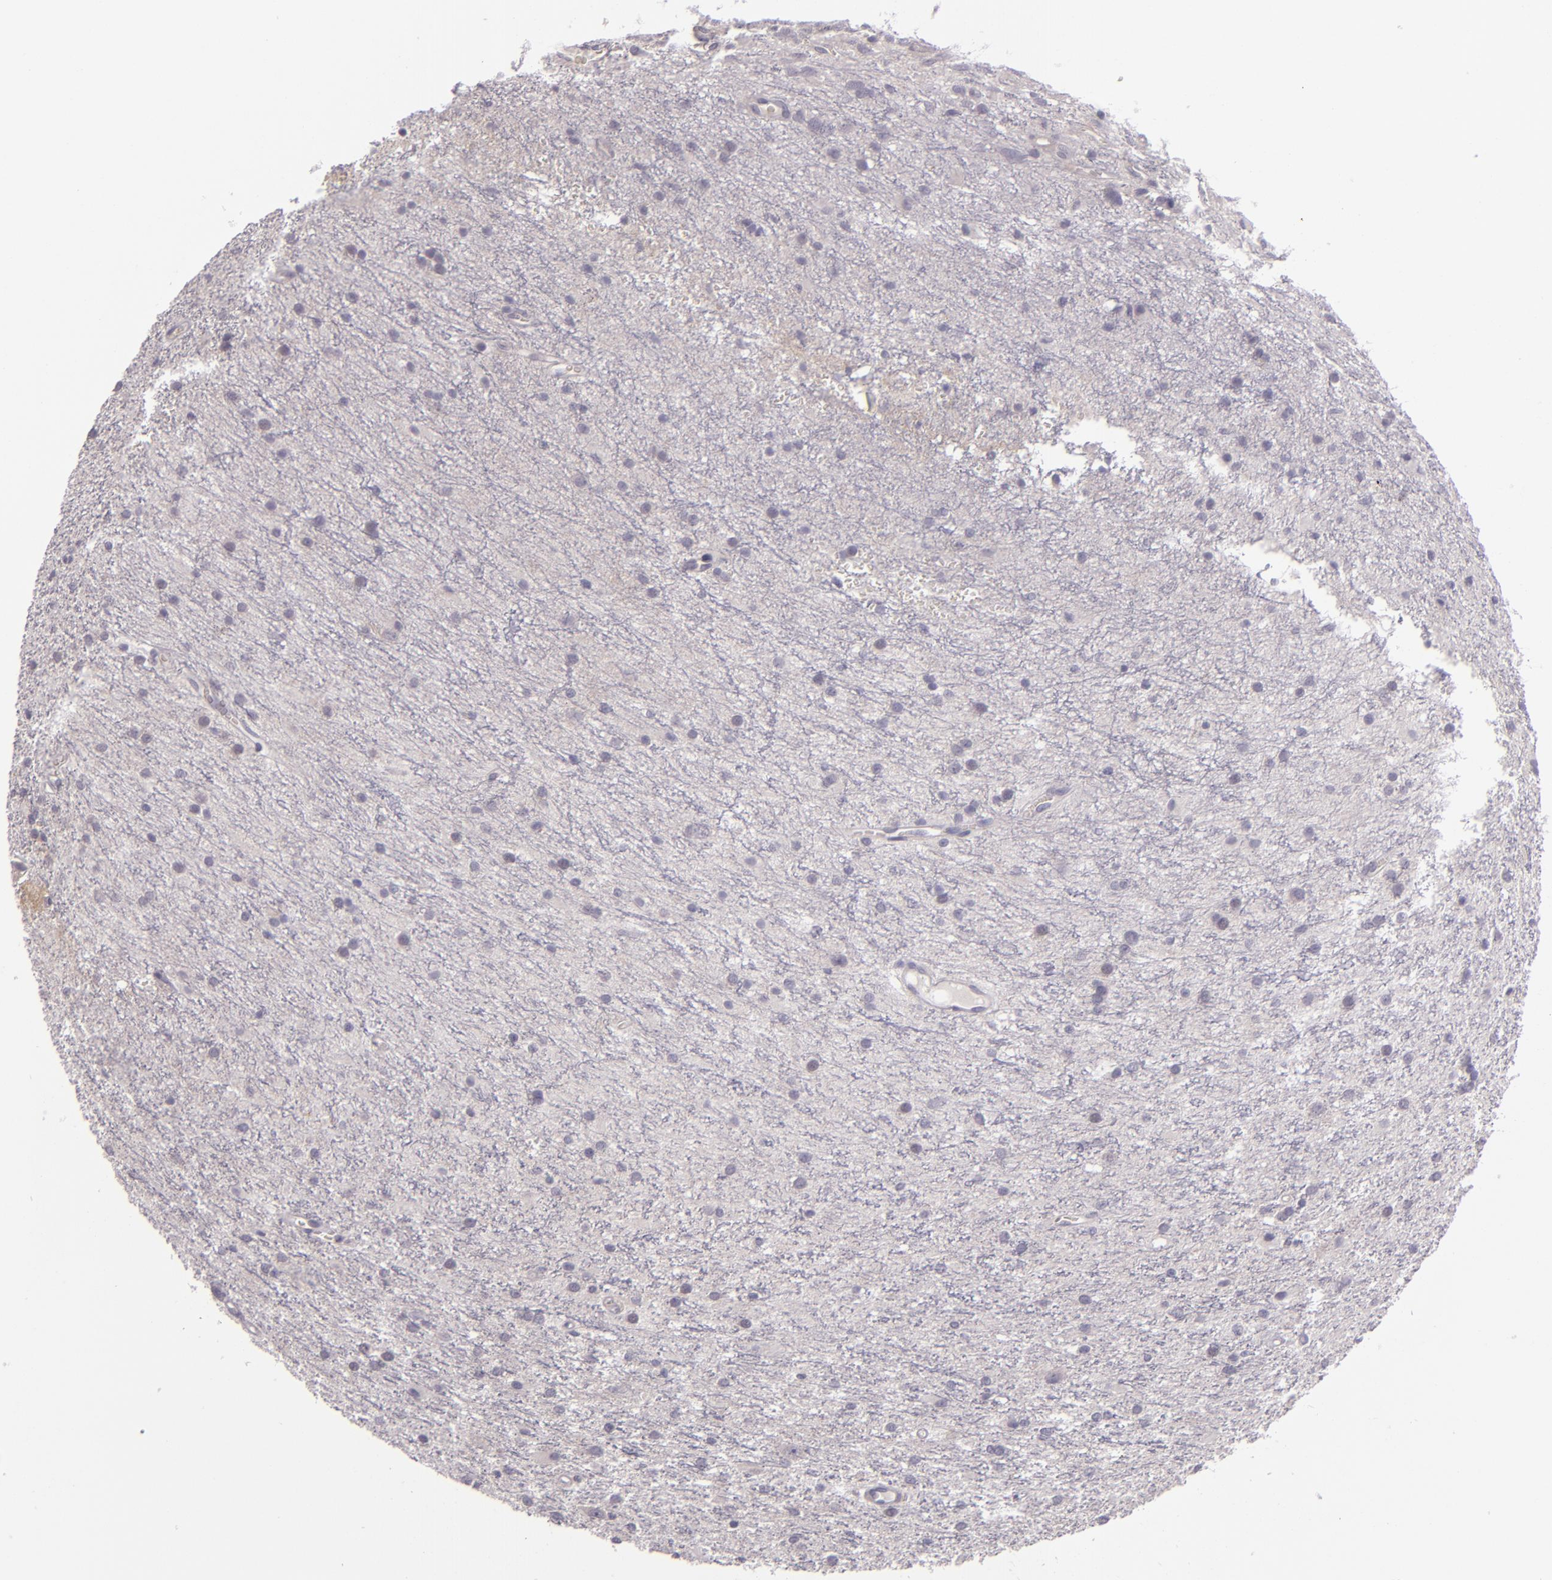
{"staining": {"intensity": "negative", "quantity": "none", "location": "none"}, "tissue": "glioma", "cell_type": "Tumor cells", "image_type": "cancer", "snomed": [{"axis": "morphology", "description": "Glioma, malignant, Low grade"}, {"axis": "topography", "description": "Brain"}], "caption": "Immunohistochemistry (IHC) of human glioma shows no staining in tumor cells.", "gene": "EGFL6", "patient": {"sex": "female", "age": 15}}